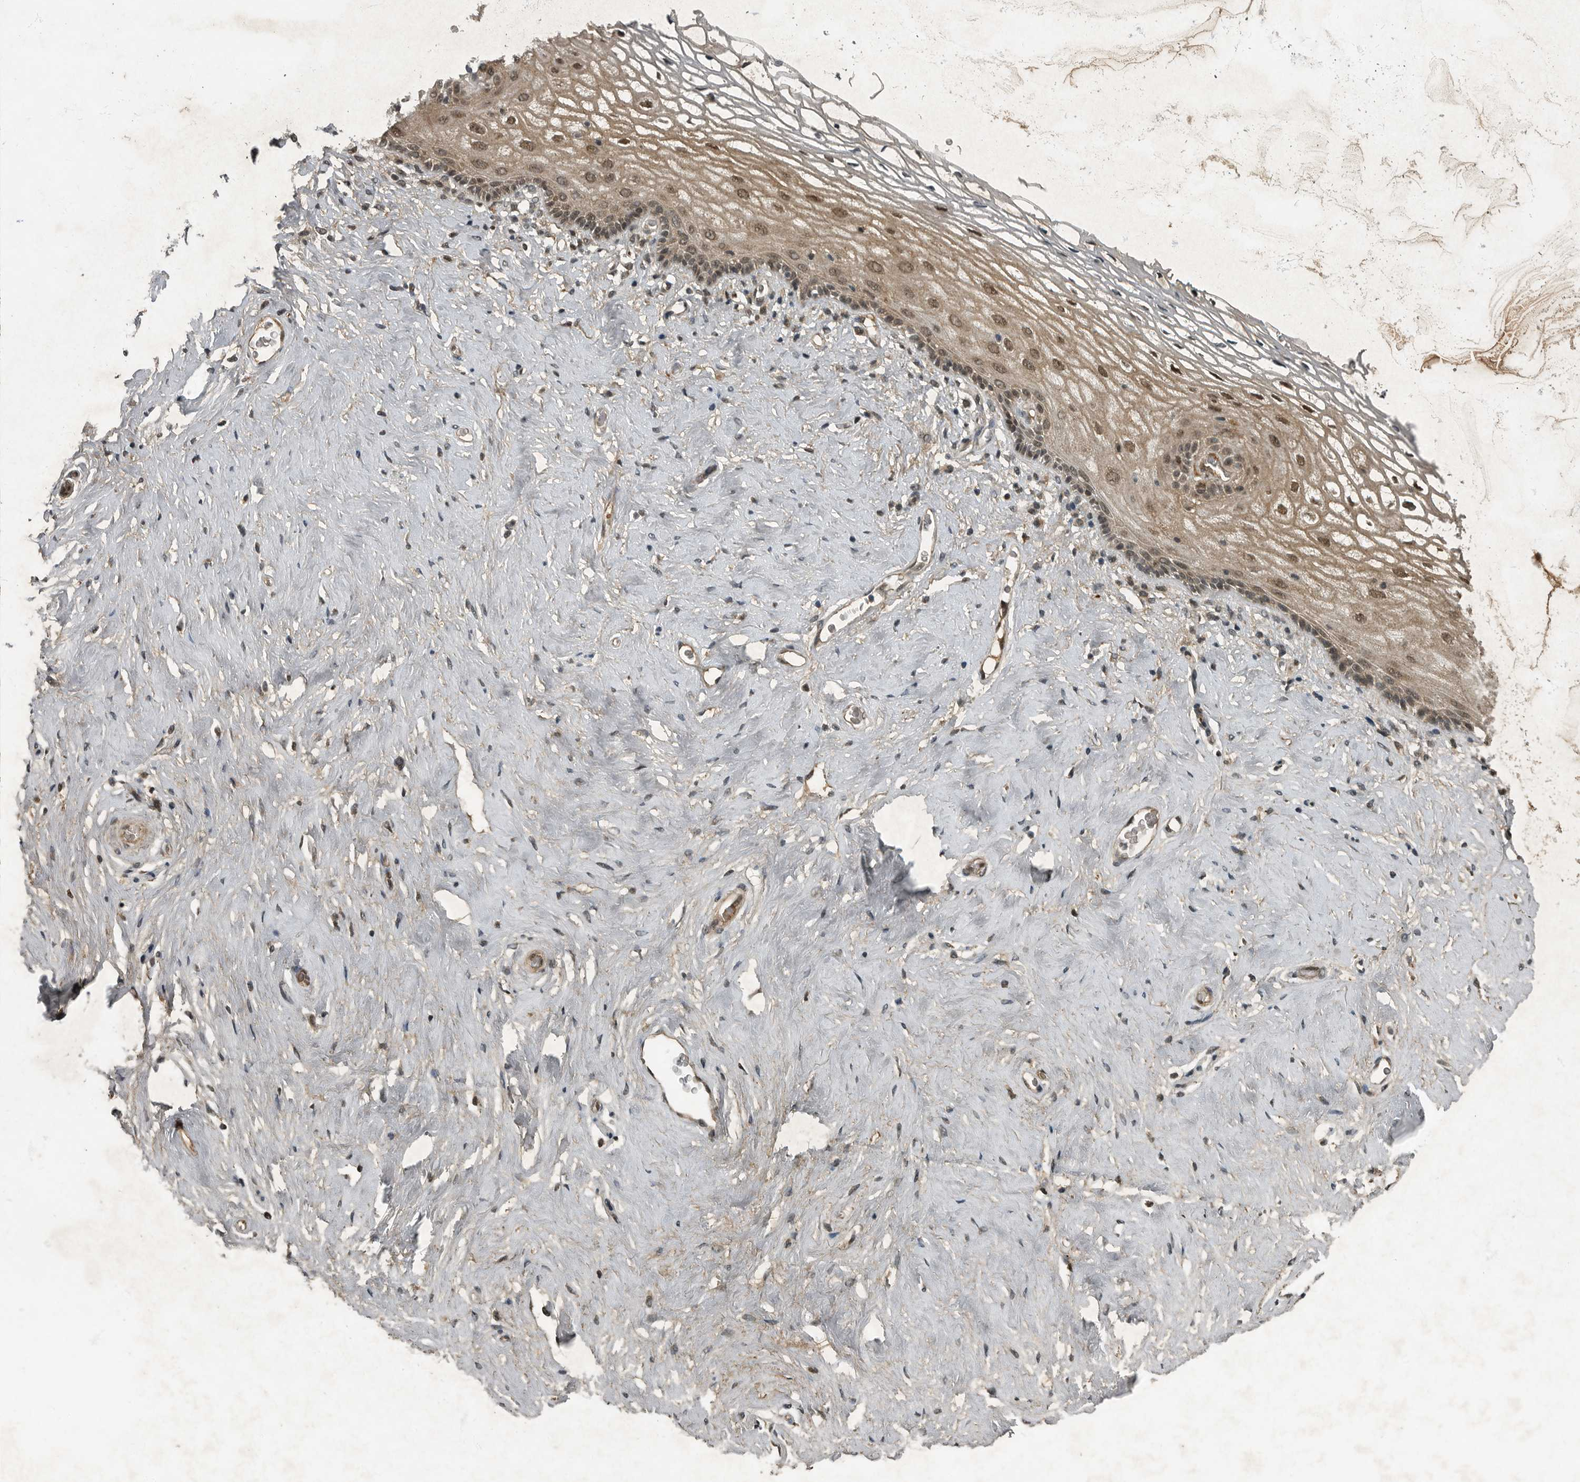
{"staining": {"intensity": "moderate", "quantity": "<25%", "location": "cytoplasmic/membranous,nuclear"}, "tissue": "vagina", "cell_type": "Squamous epithelial cells", "image_type": "normal", "snomed": [{"axis": "morphology", "description": "Normal tissue, NOS"}, {"axis": "morphology", "description": "Adenocarcinoma, NOS"}, {"axis": "topography", "description": "Rectum"}, {"axis": "topography", "description": "Vagina"}], "caption": "Protein analysis of normal vagina shows moderate cytoplasmic/membranous,nuclear staining in approximately <25% of squamous epithelial cells.", "gene": "FOXO1", "patient": {"sex": "female", "age": 71}}